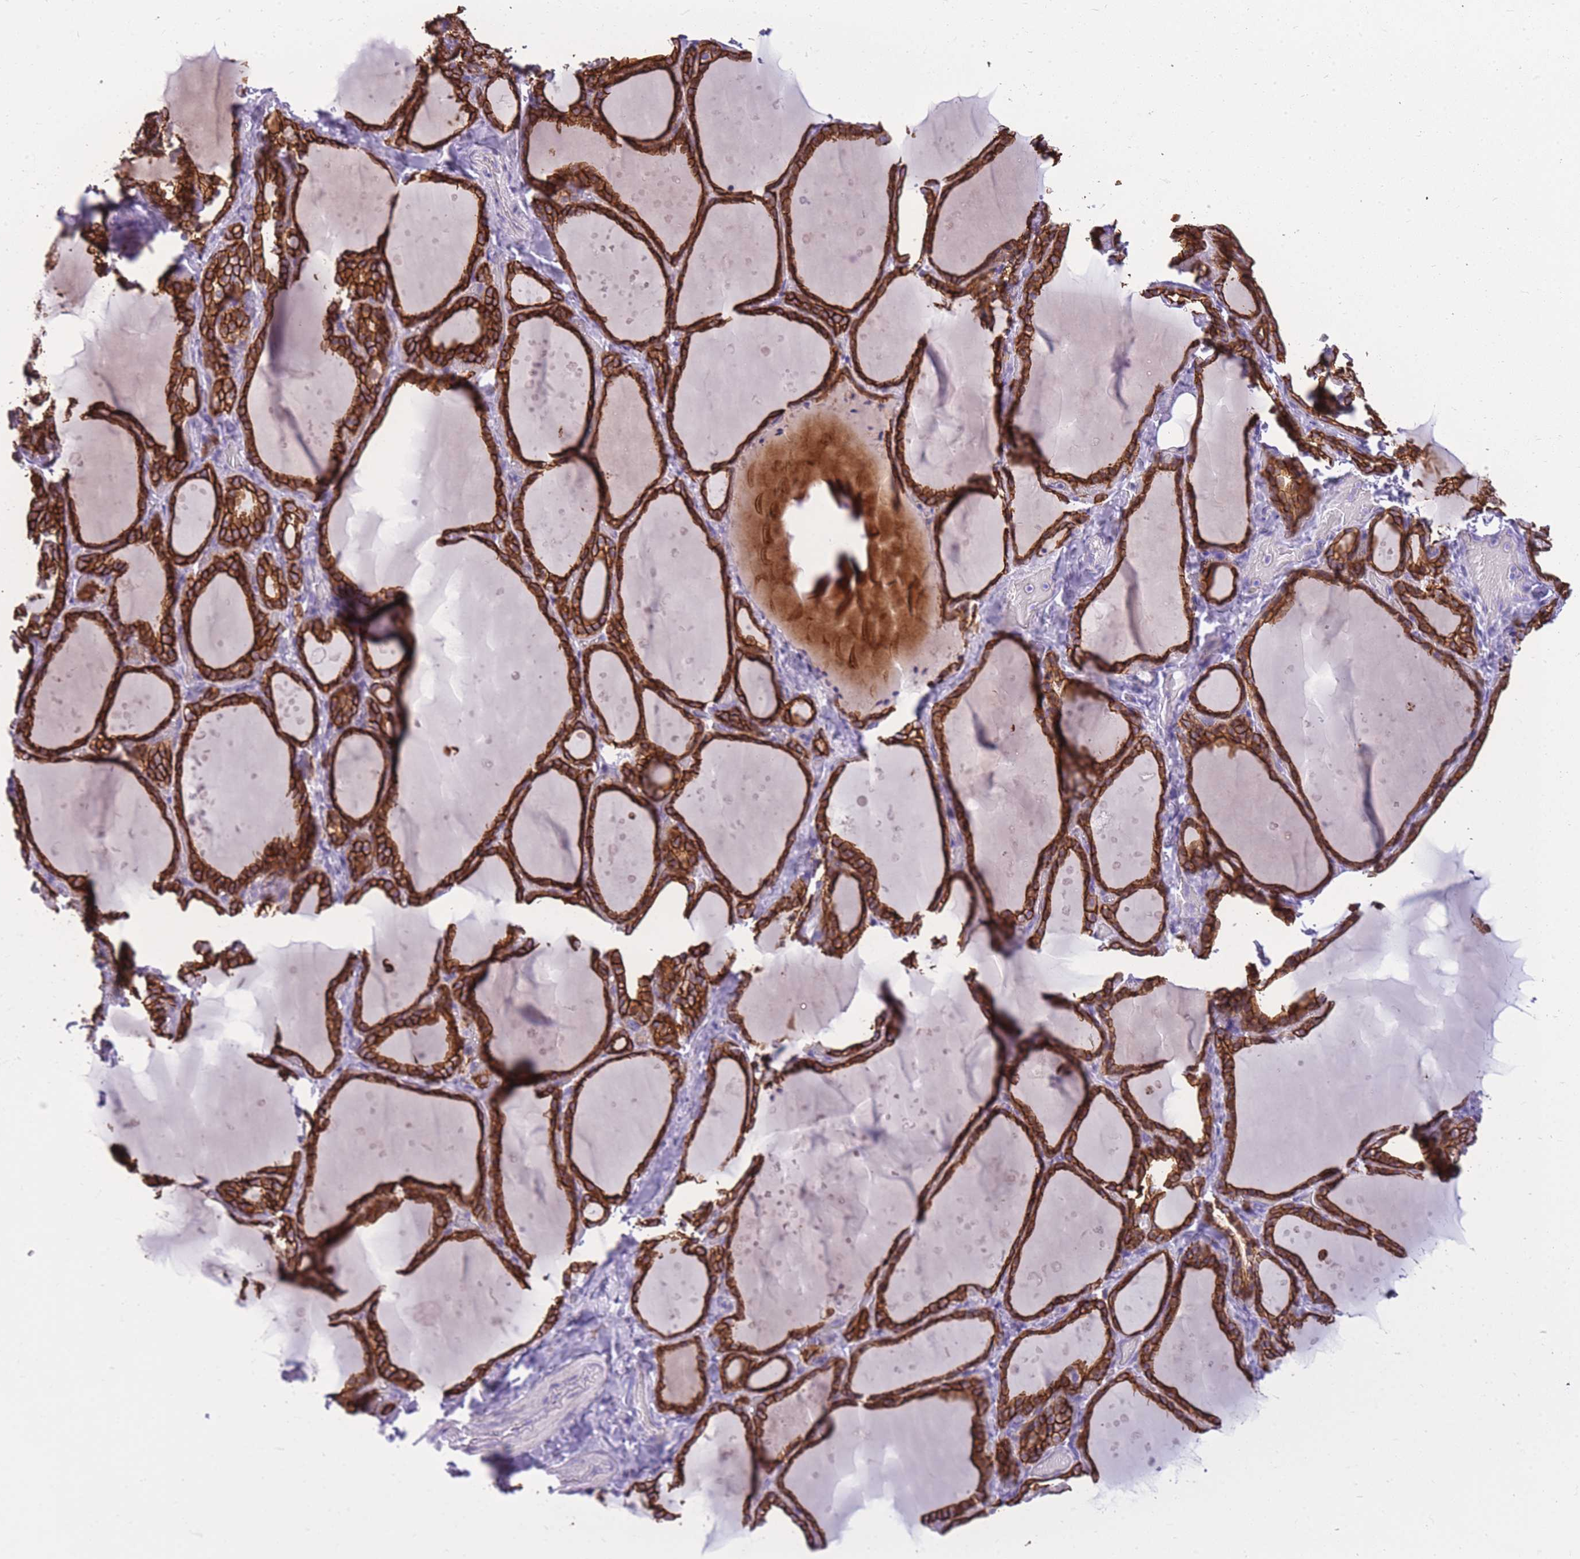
{"staining": {"intensity": "strong", "quantity": ">75%", "location": "cytoplasmic/membranous"}, "tissue": "thyroid gland", "cell_type": "Glandular cells", "image_type": "normal", "snomed": [{"axis": "morphology", "description": "Normal tissue, NOS"}, {"axis": "topography", "description": "Thyroid gland"}], "caption": "This micrograph exhibits immunohistochemistry staining of unremarkable thyroid gland, with high strong cytoplasmic/membranous positivity in about >75% of glandular cells.", "gene": "RADX", "patient": {"sex": "female", "age": 44}}